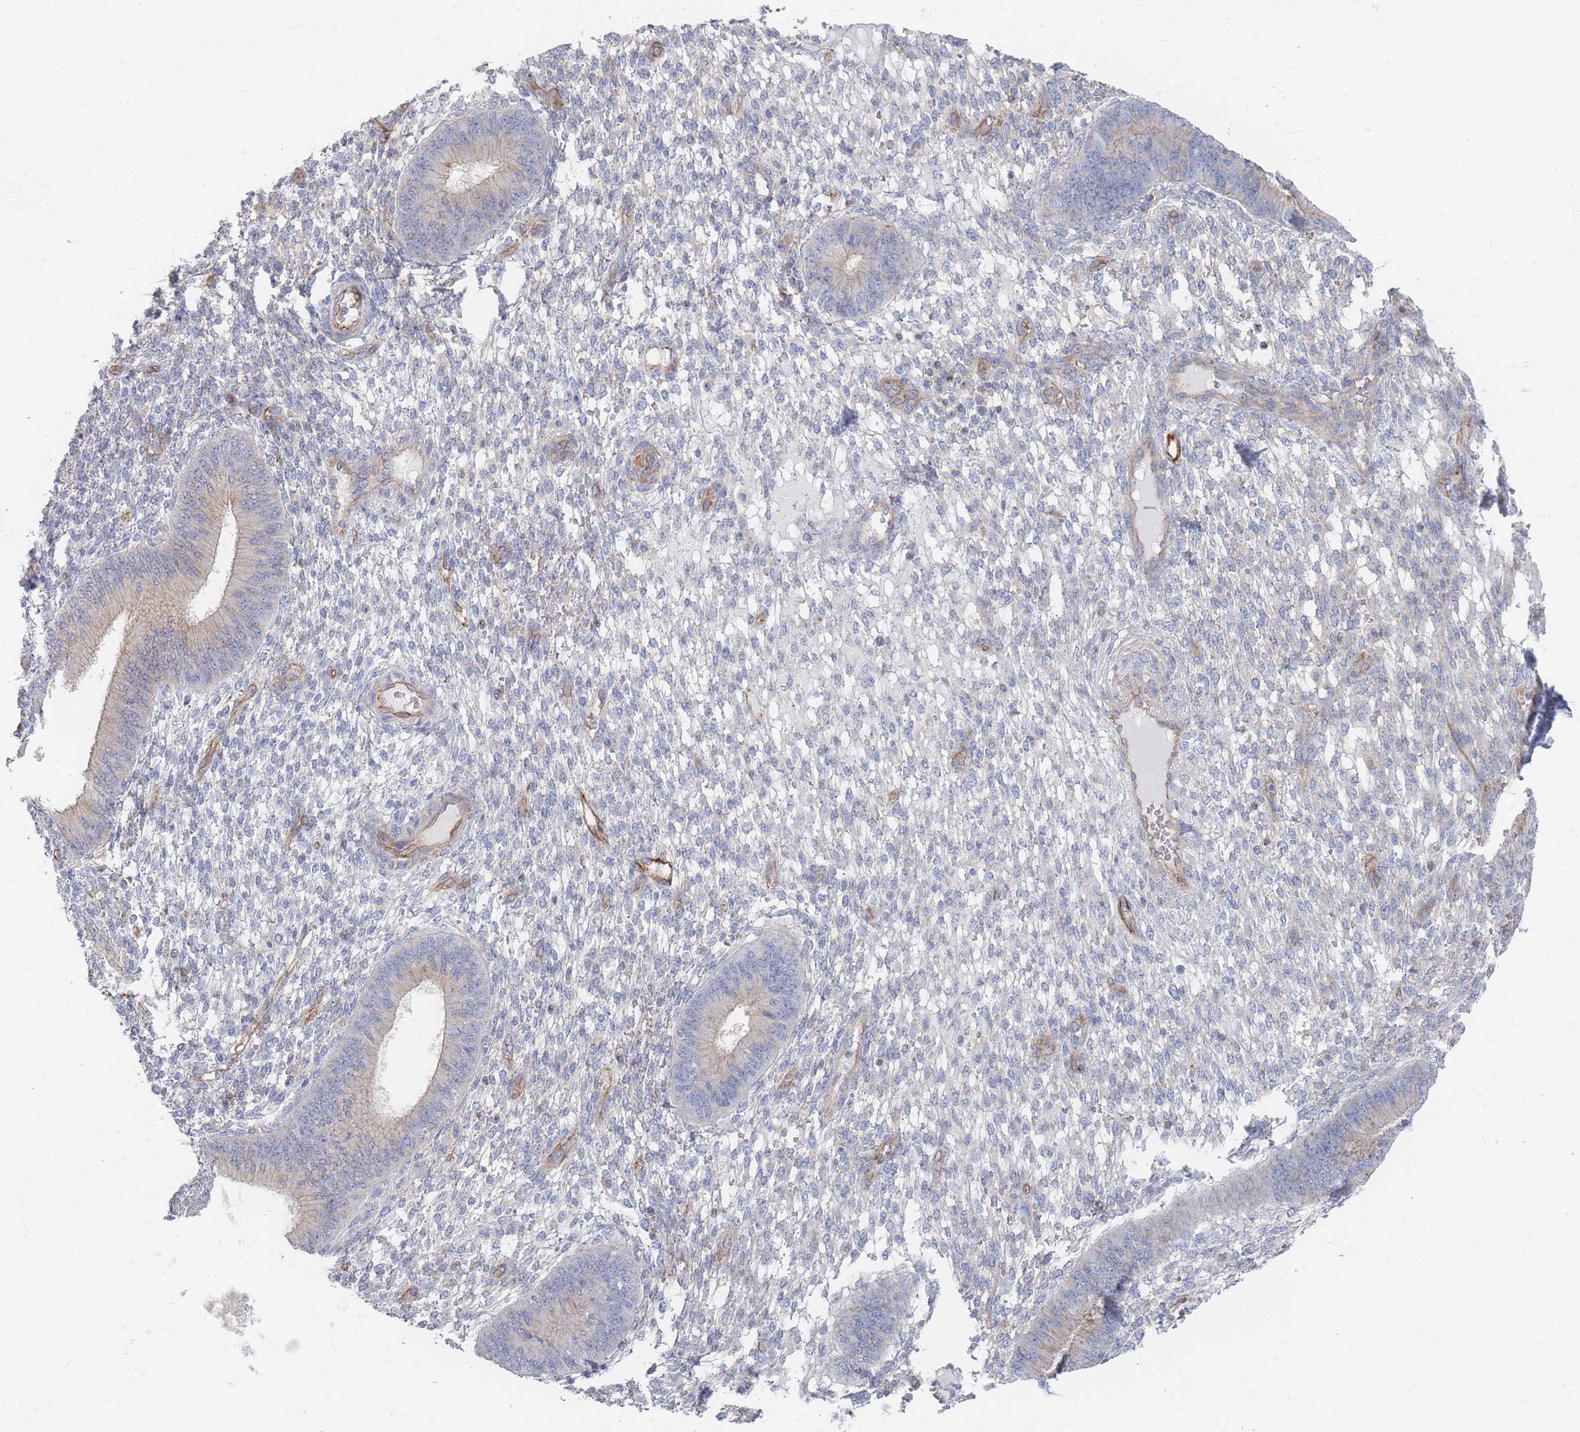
{"staining": {"intensity": "negative", "quantity": "none", "location": "none"}, "tissue": "endometrium", "cell_type": "Cells in endometrial stroma", "image_type": "normal", "snomed": [{"axis": "morphology", "description": "Normal tissue, NOS"}, {"axis": "topography", "description": "Endometrium"}], "caption": "Micrograph shows no significant protein positivity in cells in endometrial stroma of benign endometrium. (Brightfield microscopy of DAB (3,3'-diaminobenzidine) immunohistochemistry at high magnification).", "gene": "GNB1", "patient": {"sex": "female", "age": 49}}